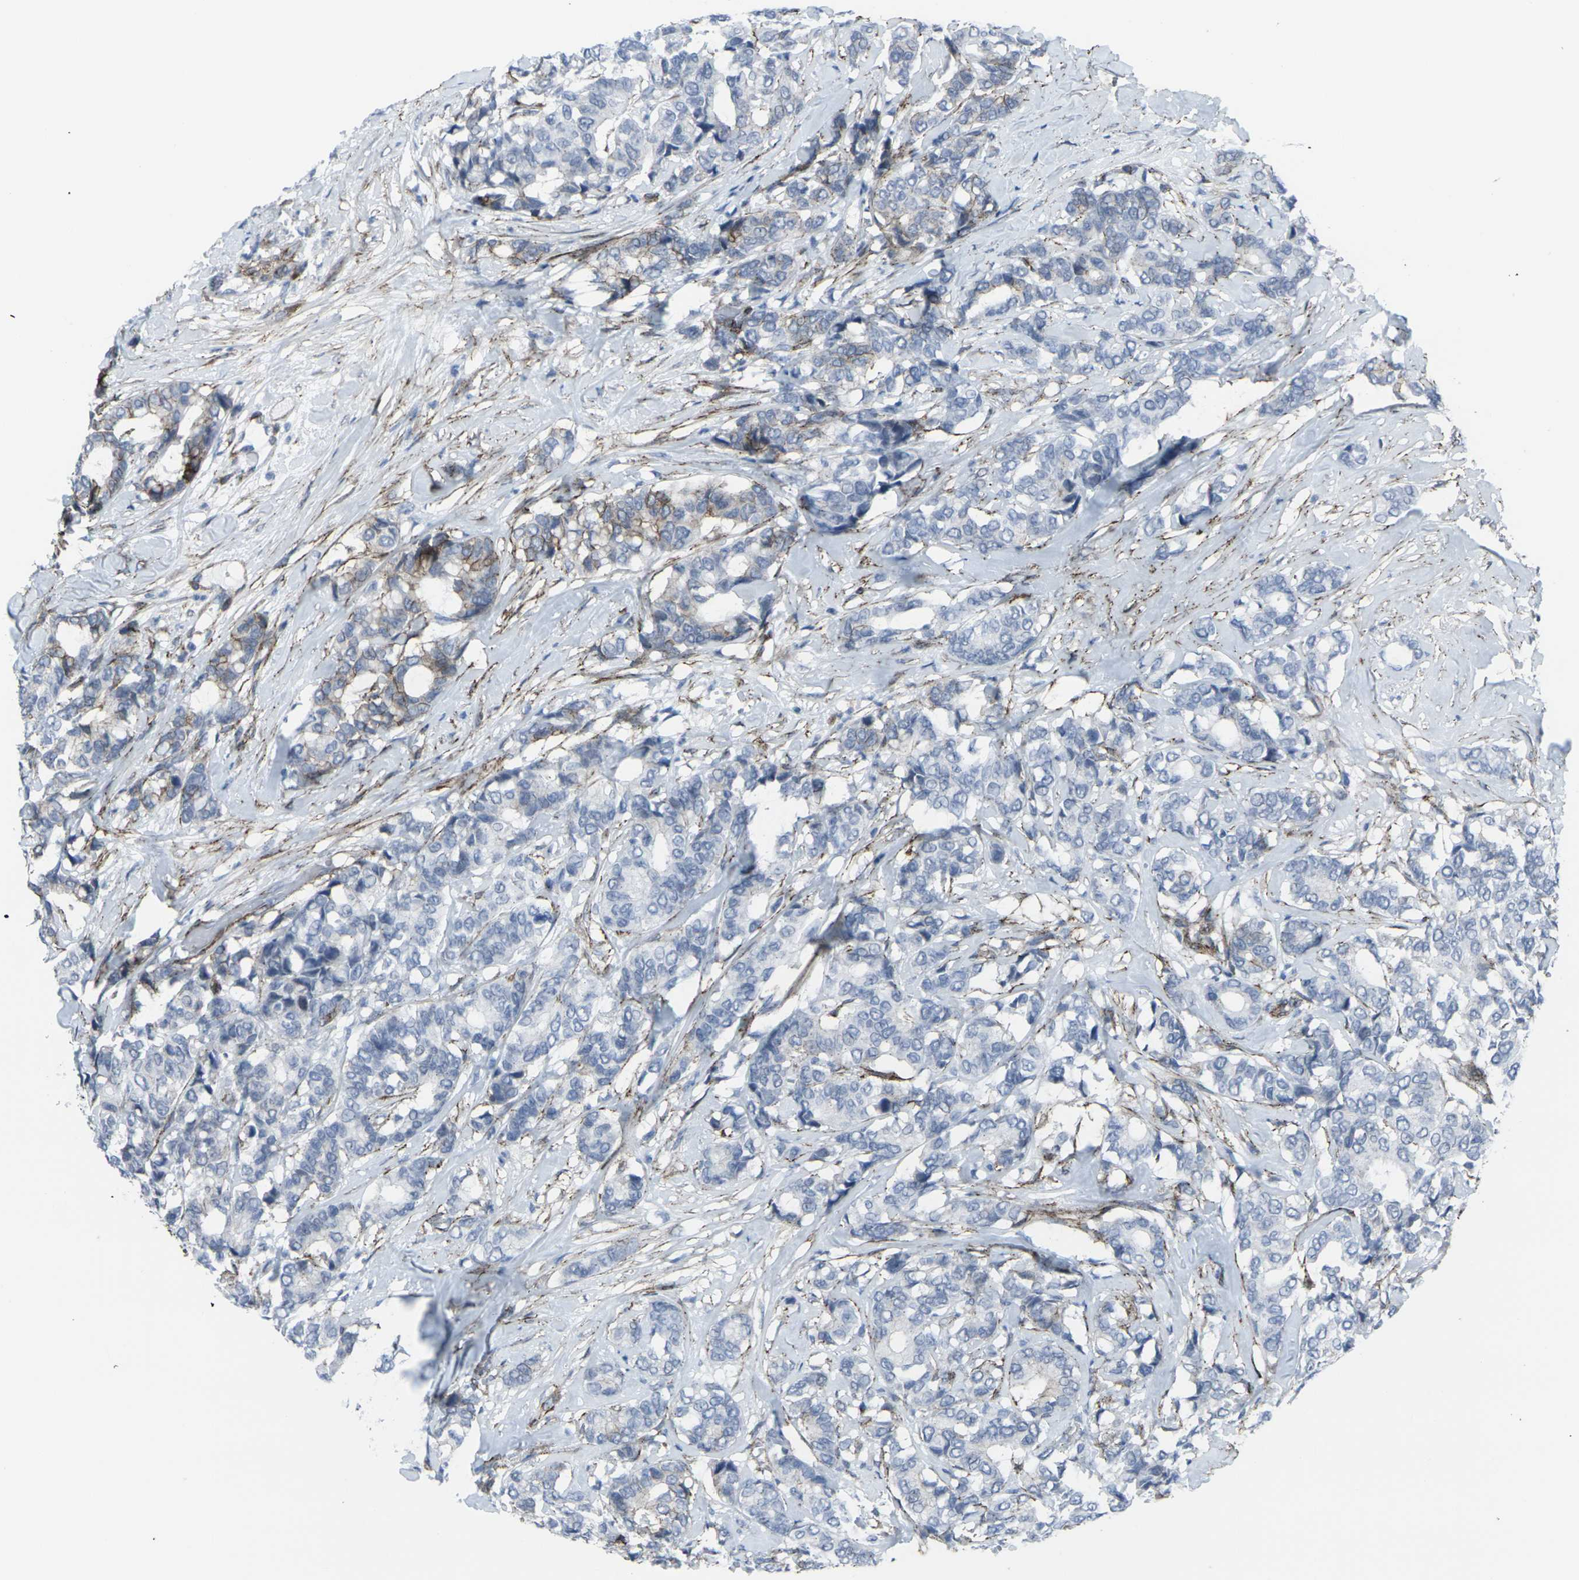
{"staining": {"intensity": "moderate", "quantity": "<25%", "location": "cytoplasmic/membranous"}, "tissue": "breast cancer", "cell_type": "Tumor cells", "image_type": "cancer", "snomed": [{"axis": "morphology", "description": "Duct carcinoma"}, {"axis": "topography", "description": "Breast"}], "caption": "Protein analysis of breast cancer tissue exhibits moderate cytoplasmic/membranous staining in about <25% of tumor cells.", "gene": "CDH11", "patient": {"sex": "female", "age": 87}}